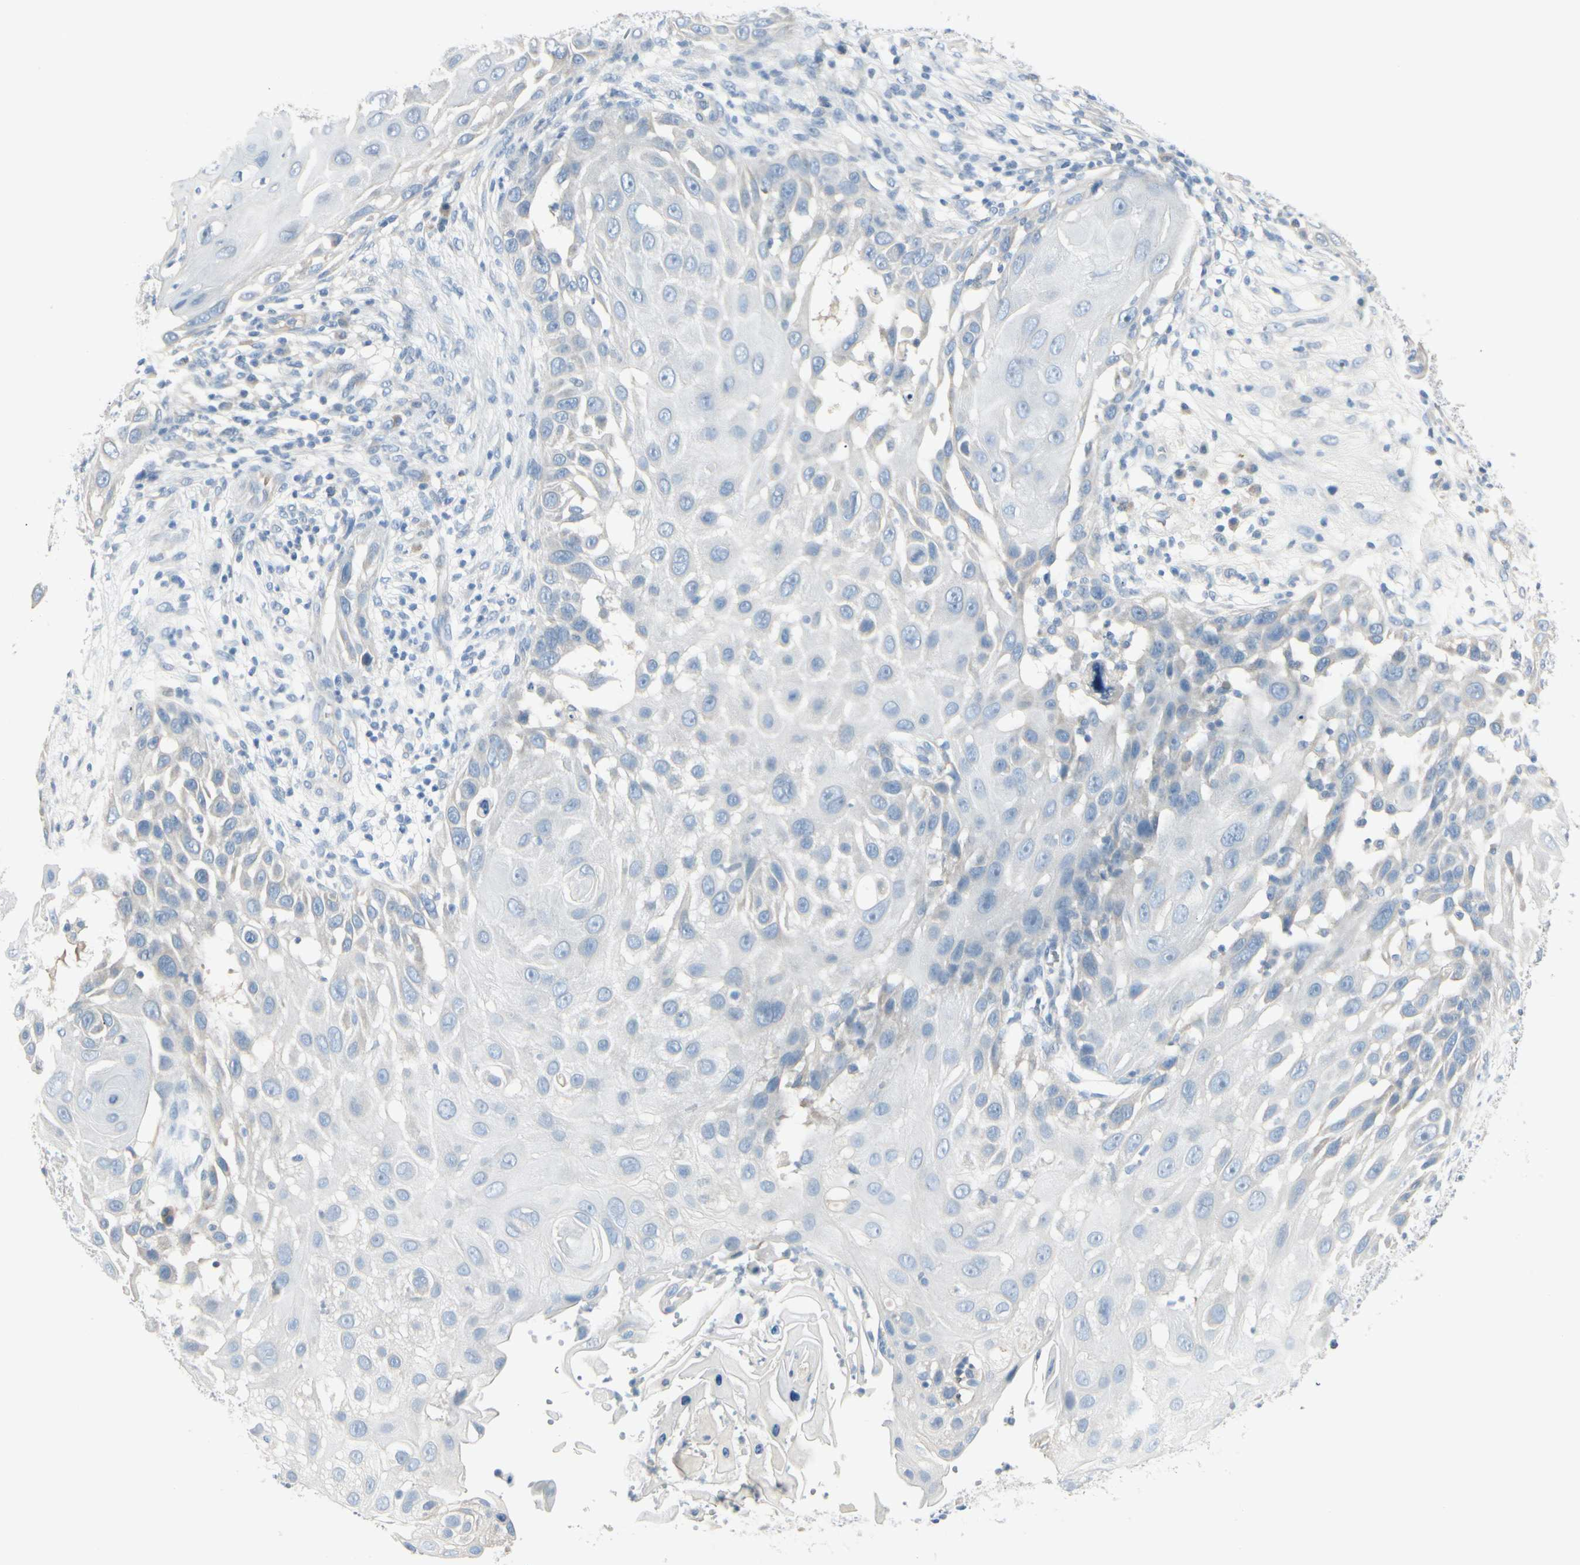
{"staining": {"intensity": "negative", "quantity": "none", "location": "none"}, "tissue": "skin cancer", "cell_type": "Tumor cells", "image_type": "cancer", "snomed": [{"axis": "morphology", "description": "Squamous cell carcinoma, NOS"}, {"axis": "topography", "description": "Skin"}], "caption": "Protein analysis of skin cancer exhibits no significant staining in tumor cells.", "gene": "CYP2E1", "patient": {"sex": "female", "age": 44}}